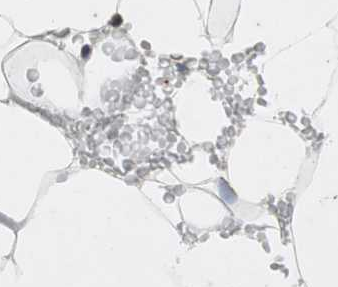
{"staining": {"intensity": "moderate", "quantity": "<25%", "location": "nuclear"}, "tissue": "adipose tissue", "cell_type": "Adipocytes", "image_type": "normal", "snomed": [{"axis": "morphology", "description": "Normal tissue, NOS"}, {"axis": "topography", "description": "Breast"}, {"axis": "topography", "description": "Adipose tissue"}], "caption": "Protein staining displays moderate nuclear expression in approximately <25% of adipocytes in unremarkable adipose tissue.", "gene": "PRKG1", "patient": {"sex": "female", "age": 25}}